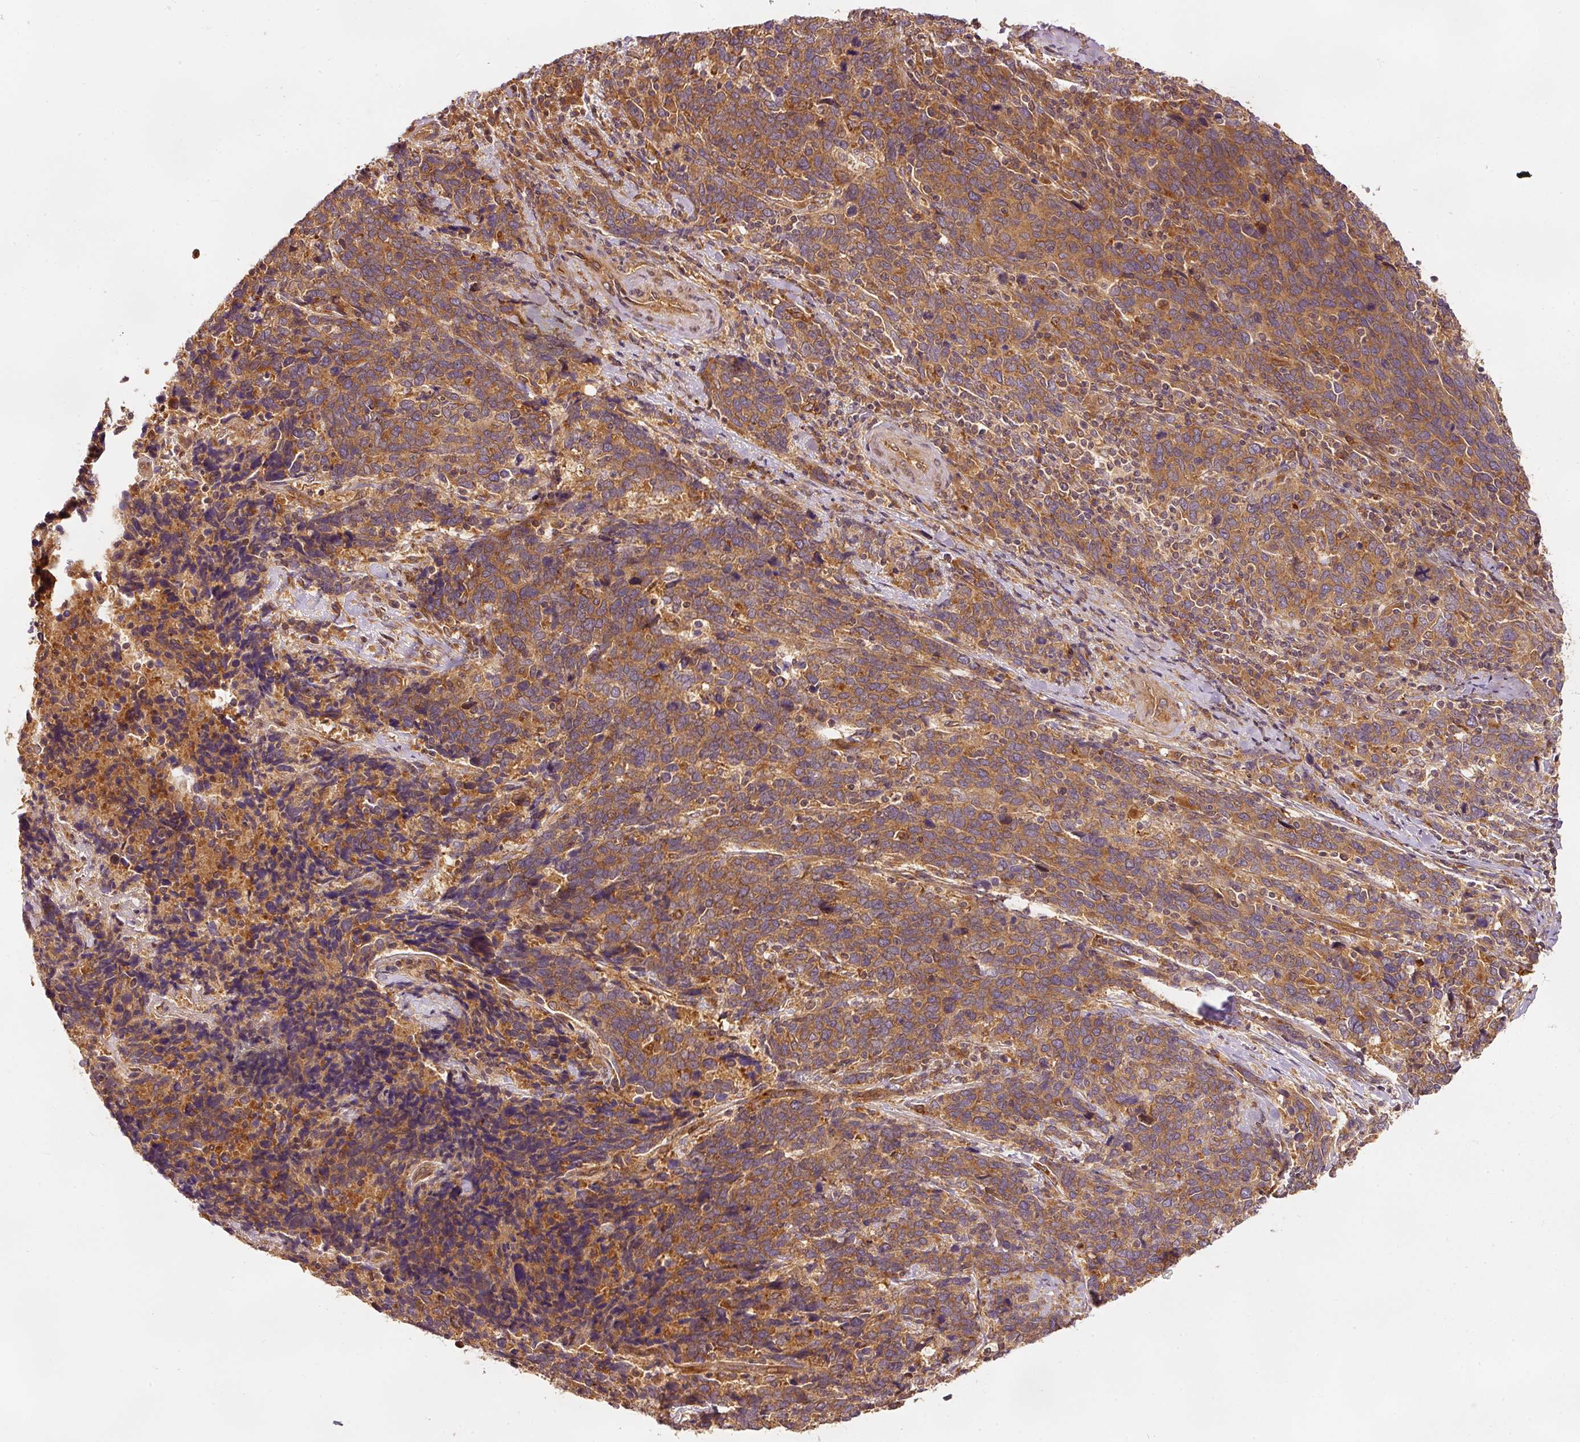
{"staining": {"intensity": "moderate", "quantity": ">75%", "location": "cytoplasmic/membranous"}, "tissue": "cervical cancer", "cell_type": "Tumor cells", "image_type": "cancer", "snomed": [{"axis": "morphology", "description": "Squamous cell carcinoma, NOS"}, {"axis": "topography", "description": "Cervix"}], "caption": "Tumor cells reveal medium levels of moderate cytoplasmic/membranous positivity in approximately >75% of cells in human squamous cell carcinoma (cervical). The protein of interest is stained brown, and the nuclei are stained in blue (DAB (3,3'-diaminobenzidine) IHC with brightfield microscopy, high magnification).", "gene": "EIF3B", "patient": {"sex": "female", "age": 41}}